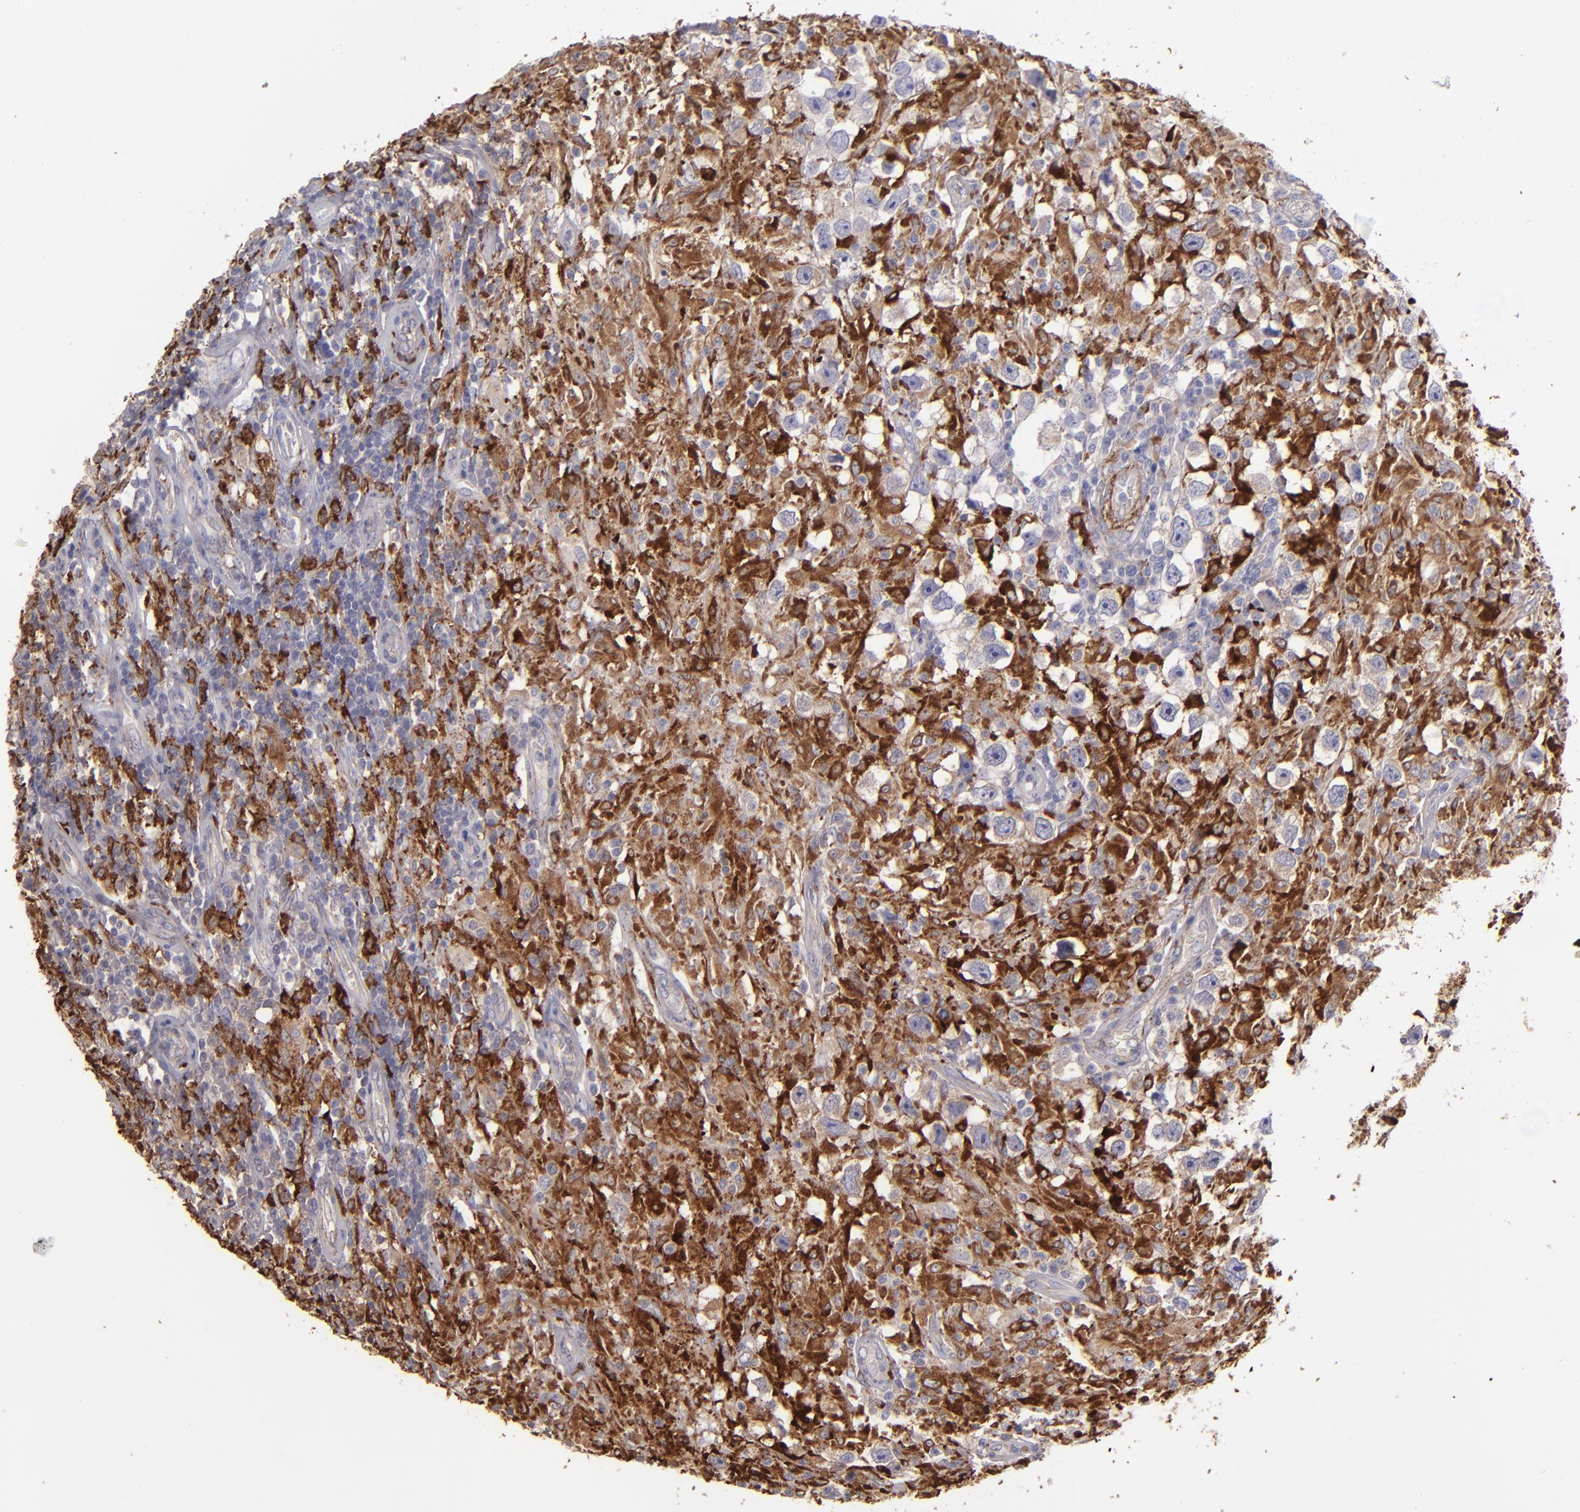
{"staining": {"intensity": "moderate", "quantity": "<25%", "location": "cytoplasmic/membranous"}, "tissue": "testis cancer", "cell_type": "Tumor cells", "image_type": "cancer", "snomed": [{"axis": "morphology", "description": "Seminoma, NOS"}, {"axis": "topography", "description": "Testis"}], "caption": "Human seminoma (testis) stained with a protein marker displays moderate staining in tumor cells.", "gene": "C1QA", "patient": {"sex": "male", "age": 34}}